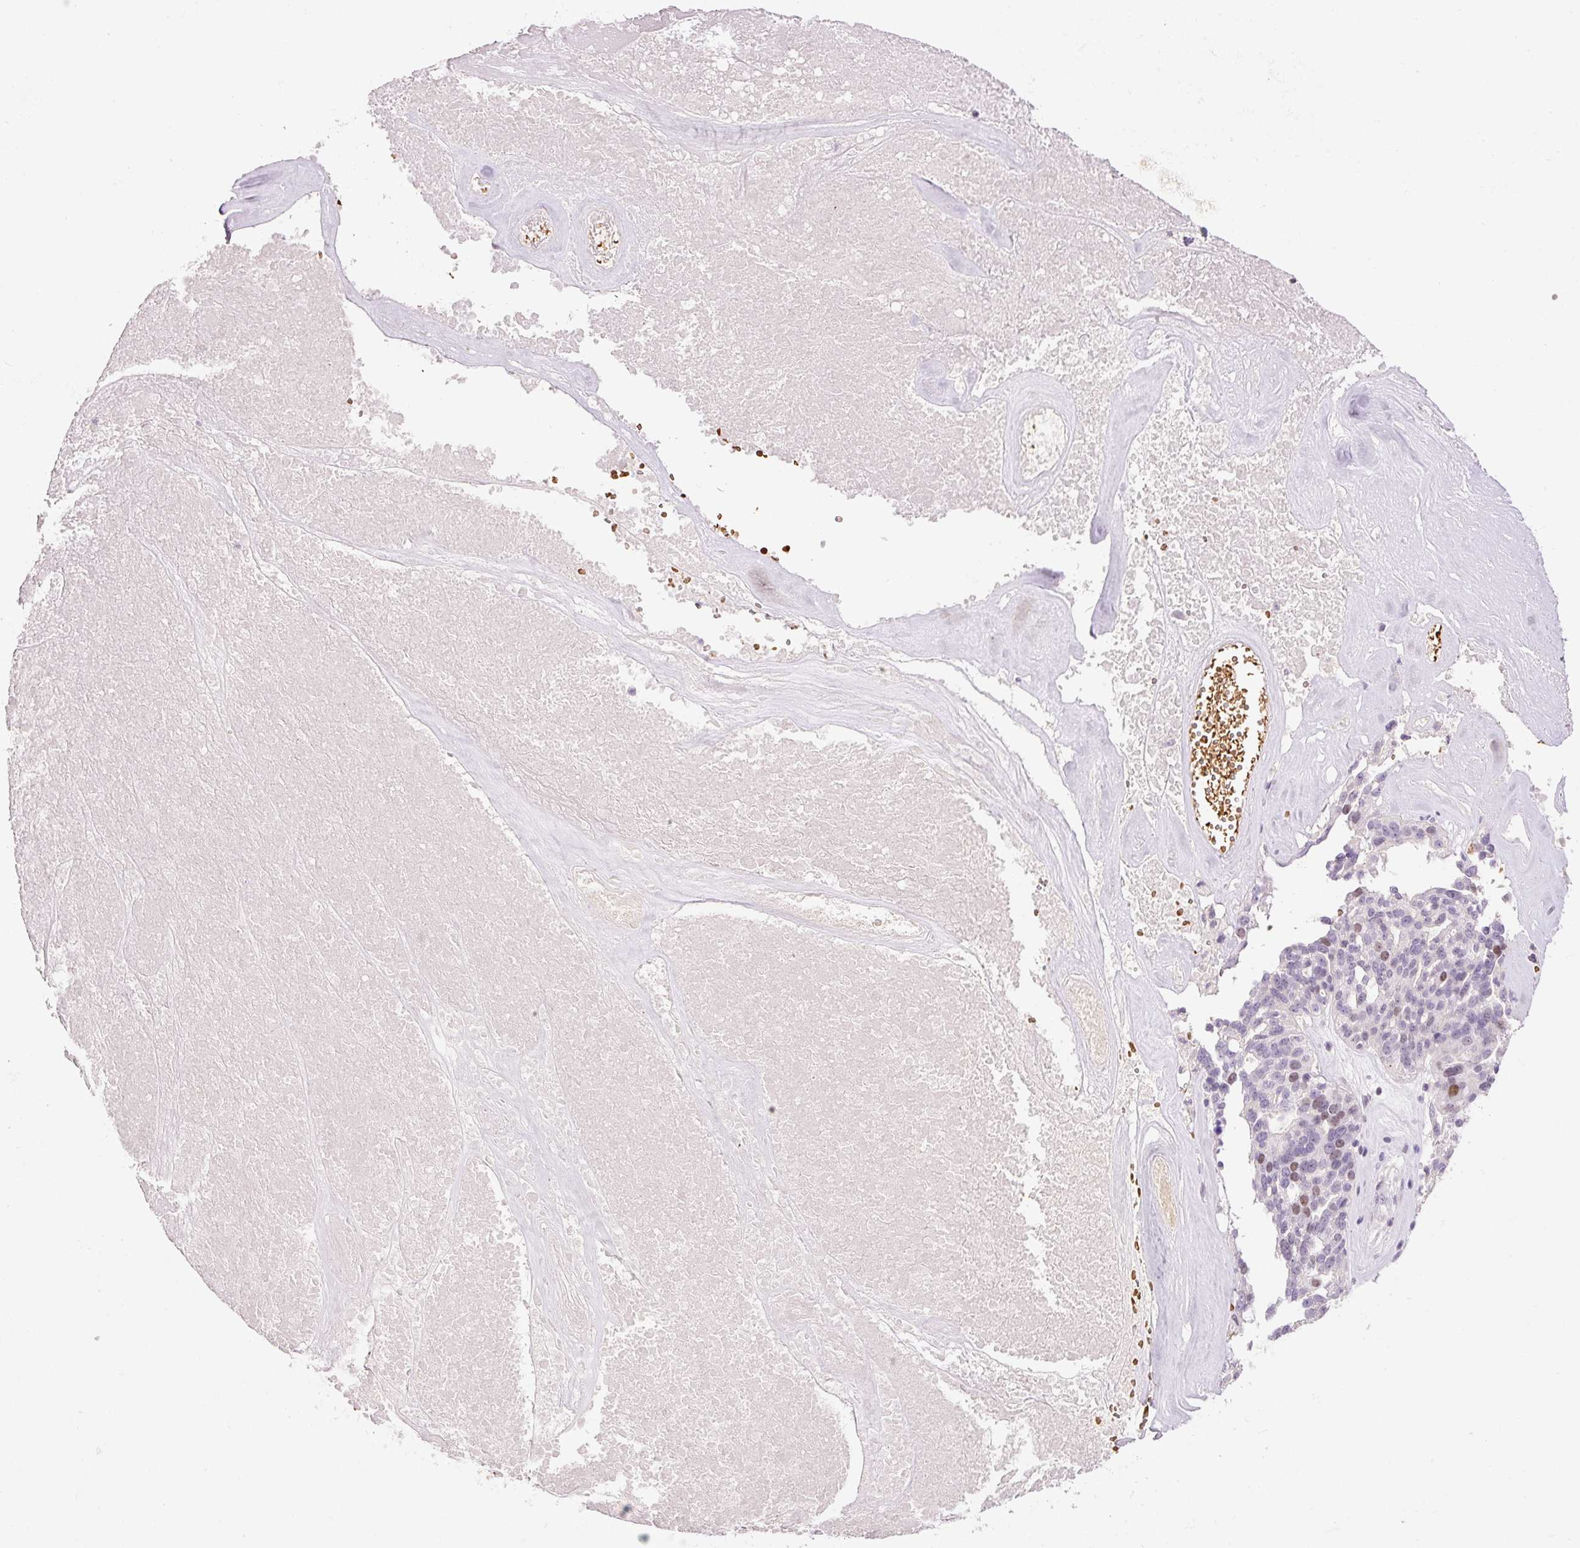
{"staining": {"intensity": "moderate", "quantity": "25%-75%", "location": "nuclear"}, "tissue": "ovarian cancer", "cell_type": "Tumor cells", "image_type": "cancer", "snomed": [{"axis": "morphology", "description": "Cystadenocarcinoma, serous, NOS"}, {"axis": "topography", "description": "Ovary"}], "caption": "Brown immunohistochemical staining in serous cystadenocarcinoma (ovarian) exhibits moderate nuclear positivity in approximately 25%-75% of tumor cells.", "gene": "LY6G6D", "patient": {"sex": "female", "age": 59}}